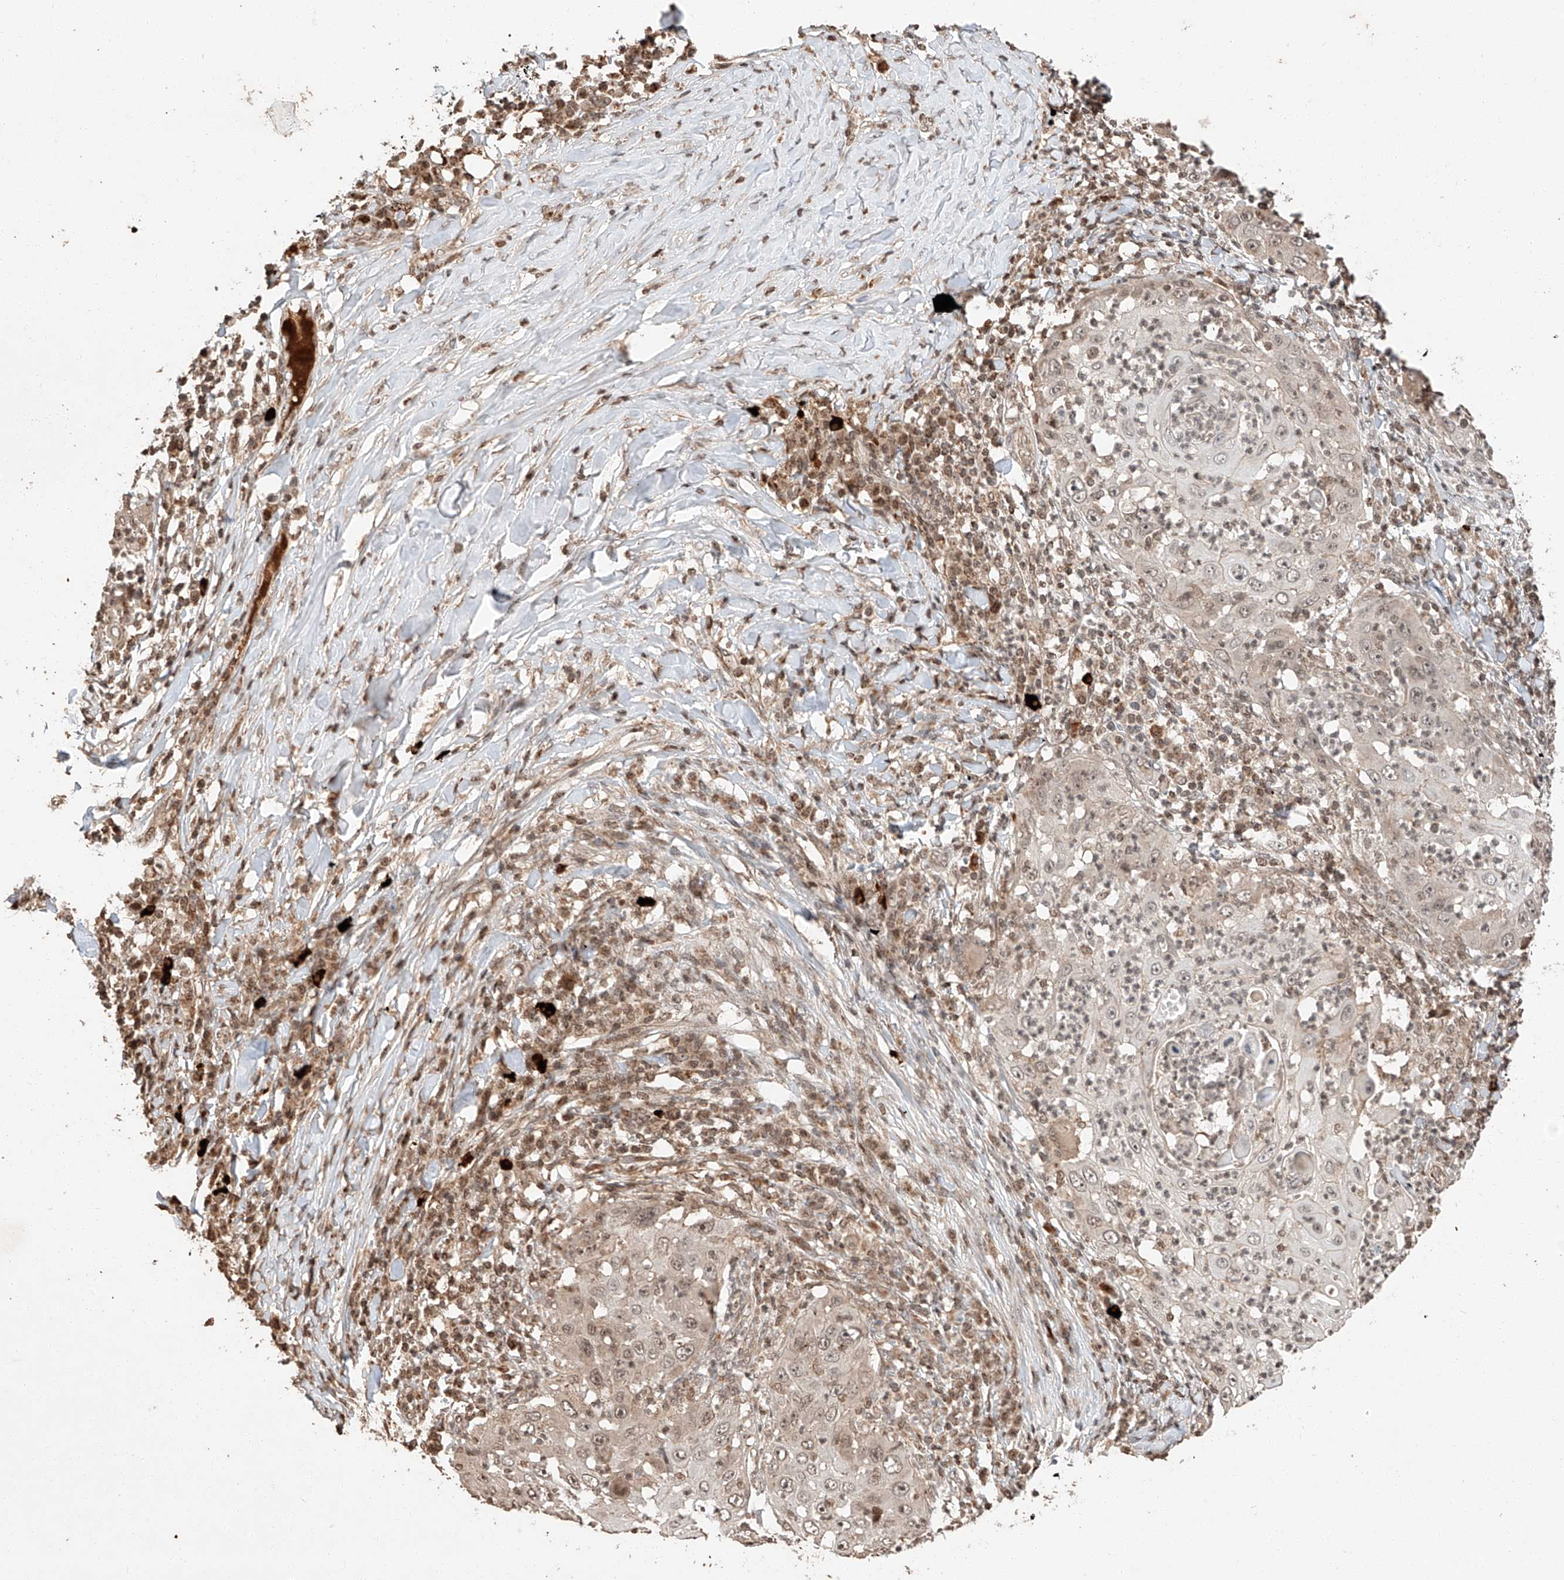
{"staining": {"intensity": "weak", "quantity": "25%-75%", "location": "nuclear"}, "tissue": "skin cancer", "cell_type": "Tumor cells", "image_type": "cancer", "snomed": [{"axis": "morphology", "description": "Squamous cell carcinoma, NOS"}, {"axis": "topography", "description": "Skin"}], "caption": "Skin cancer stained for a protein (brown) reveals weak nuclear positive staining in about 25%-75% of tumor cells.", "gene": "ARHGAP33", "patient": {"sex": "female", "age": 44}}